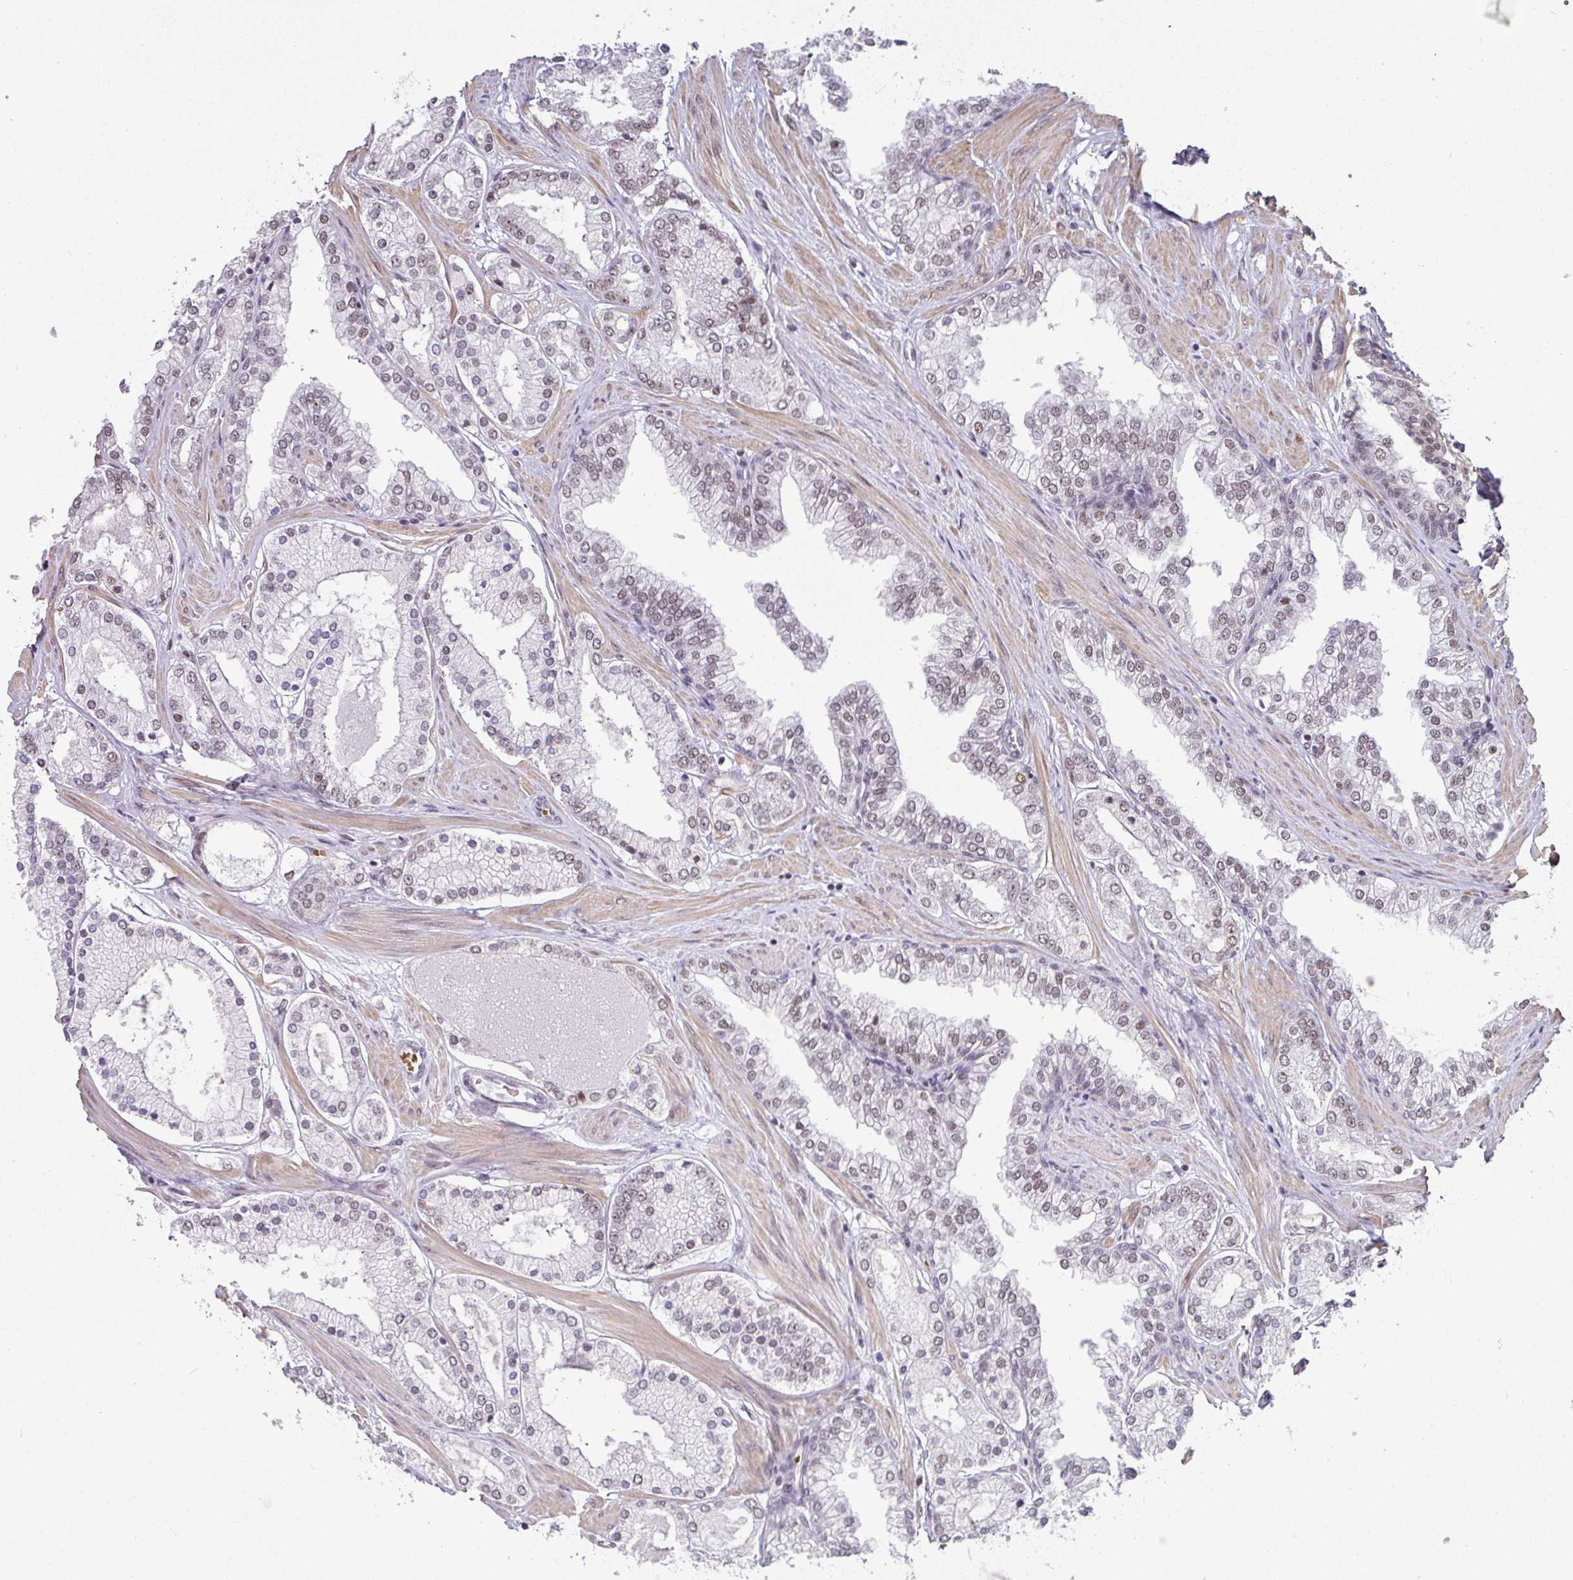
{"staining": {"intensity": "weak", "quantity": "<25%", "location": "nuclear"}, "tissue": "prostate cancer", "cell_type": "Tumor cells", "image_type": "cancer", "snomed": [{"axis": "morphology", "description": "Adenocarcinoma, Low grade"}, {"axis": "topography", "description": "Prostate"}], "caption": "Tumor cells are negative for protein expression in human low-grade adenocarcinoma (prostate).", "gene": "NCOA5", "patient": {"sex": "male", "age": 42}}